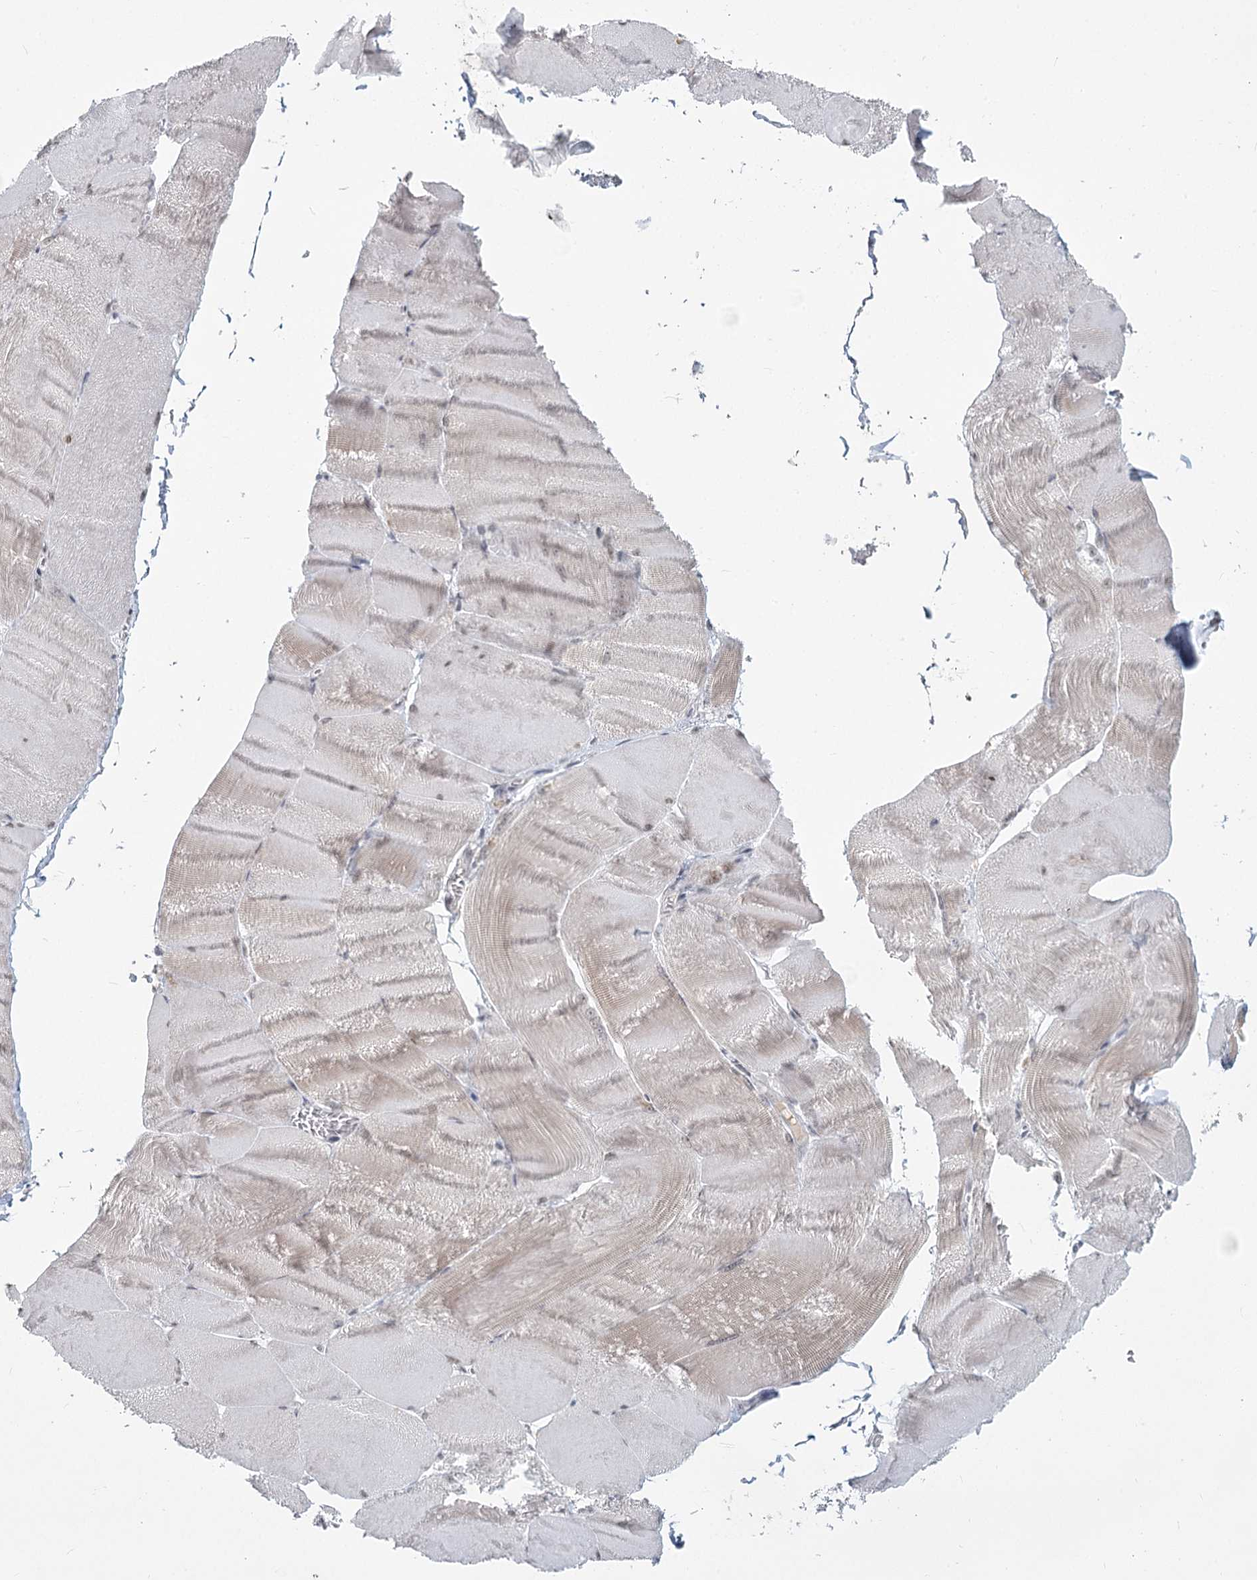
{"staining": {"intensity": "moderate", "quantity": "<25%", "location": "cytoplasmic/membranous,nuclear"}, "tissue": "skeletal muscle", "cell_type": "Myocytes", "image_type": "normal", "snomed": [{"axis": "morphology", "description": "Normal tissue, NOS"}, {"axis": "morphology", "description": "Basal cell carcinoma"}, {"axis": "topography", "description": "Skeletal muscle"}], "caption": "Normal skeletal muscle was stained to show a protein in brown. There is low levels of moderate cytoplasmic/membranous,nuclear staining in approximately <25% of myocytes.", "gene": "LY6G5C", "patient": {"sex": "female", "age": 64}}